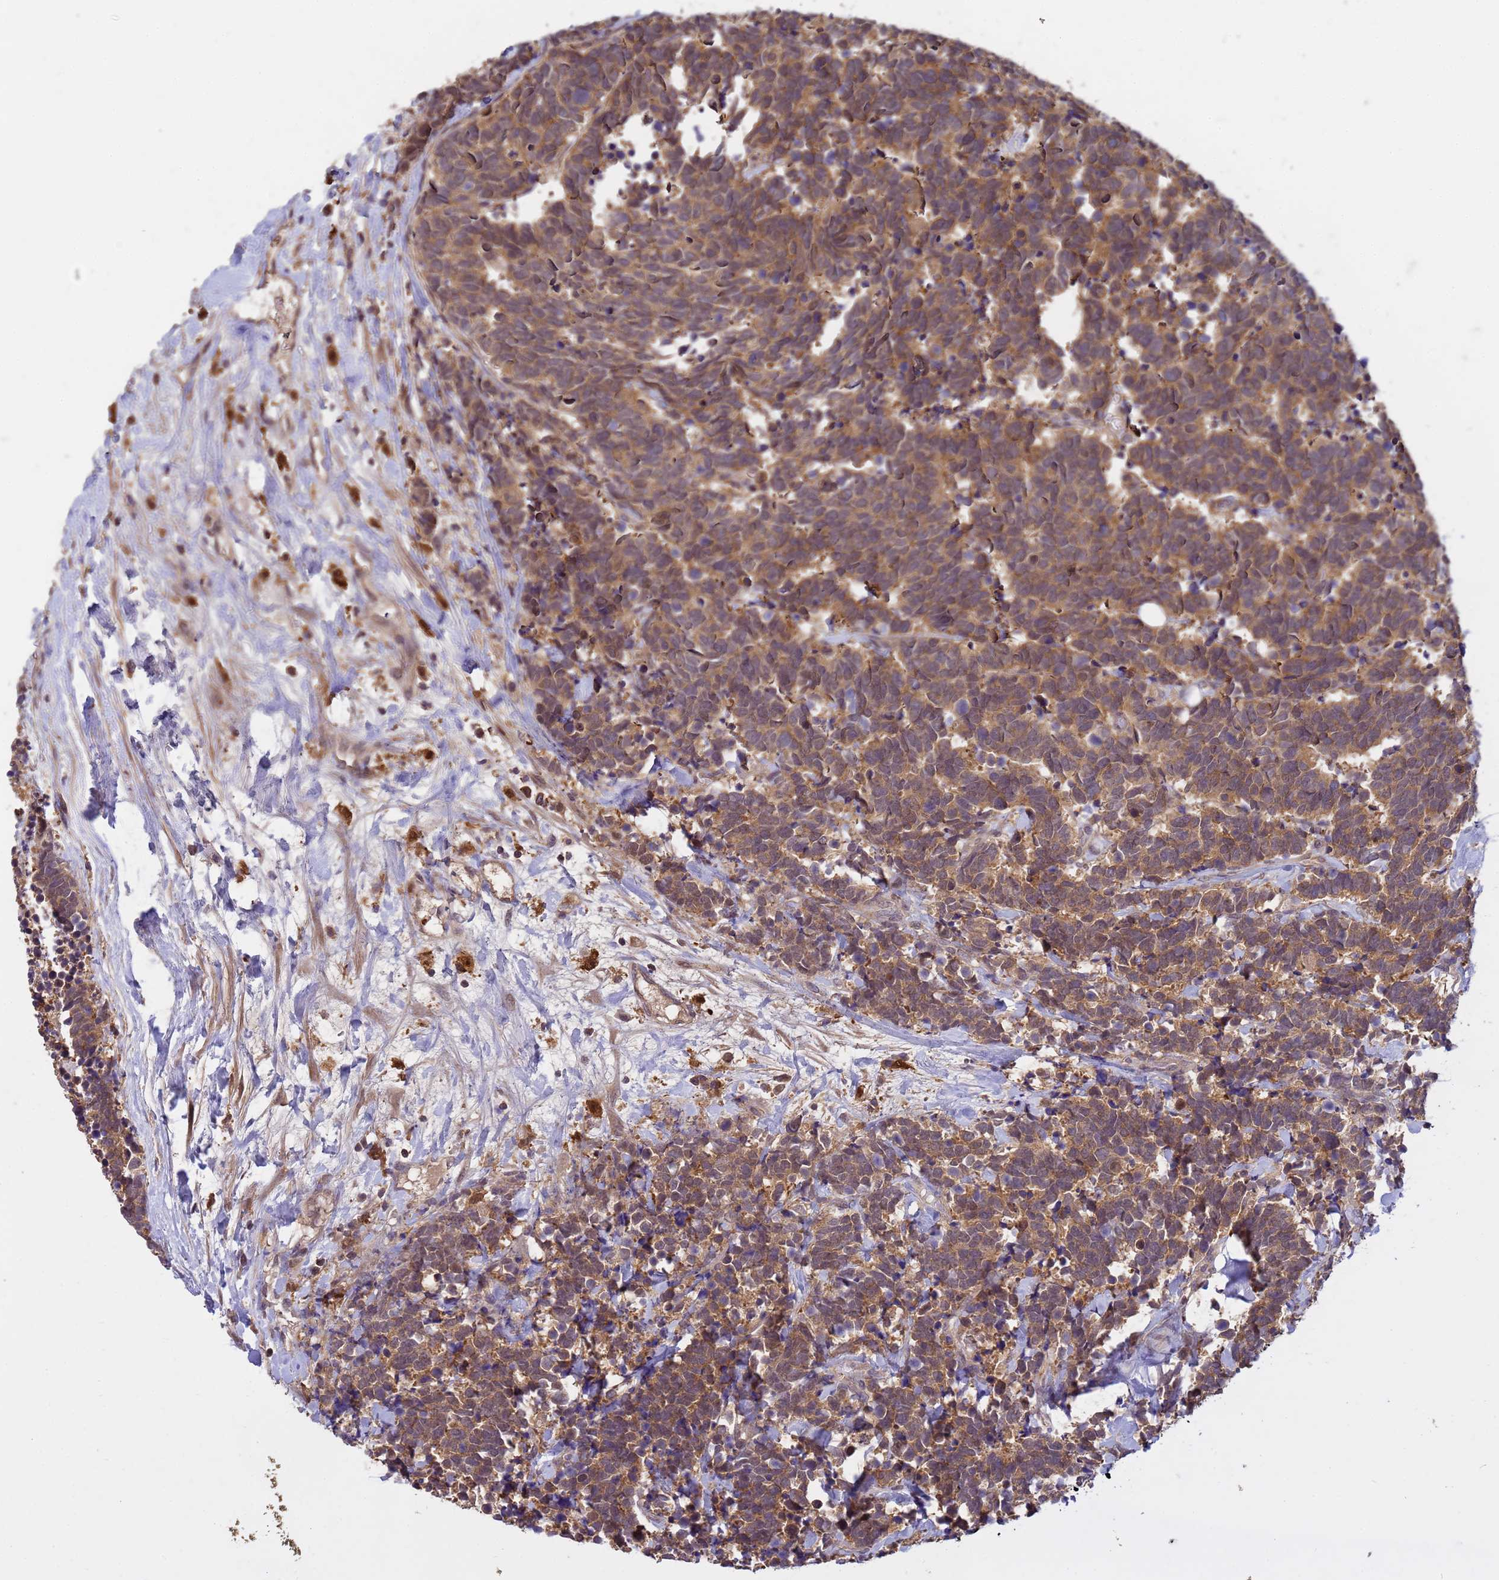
{"staining": {"intensity": "moderate", "quantity": ">75%", "location": "cytoplasmic/membranous"}, "tissue": "carcinoid", "cell_type": "Tumor cells", "image_type": "cancer", "snomed": [{"axis": "morphology", "description": "Carcinoma, NOS"}, {"axis": "morphology", "description": "Carcinoid, malignant, NOS"}, {"axis": "topography", "description": "Prostate"}], "caption": "Human carcinoid stained for a protein (brown) displays moderate cytoplasmic/membranous positive positivity in about >75% of tumor cells.", "gene": "NPEPPS", "patient": {"sex": "male", "age": 57}}